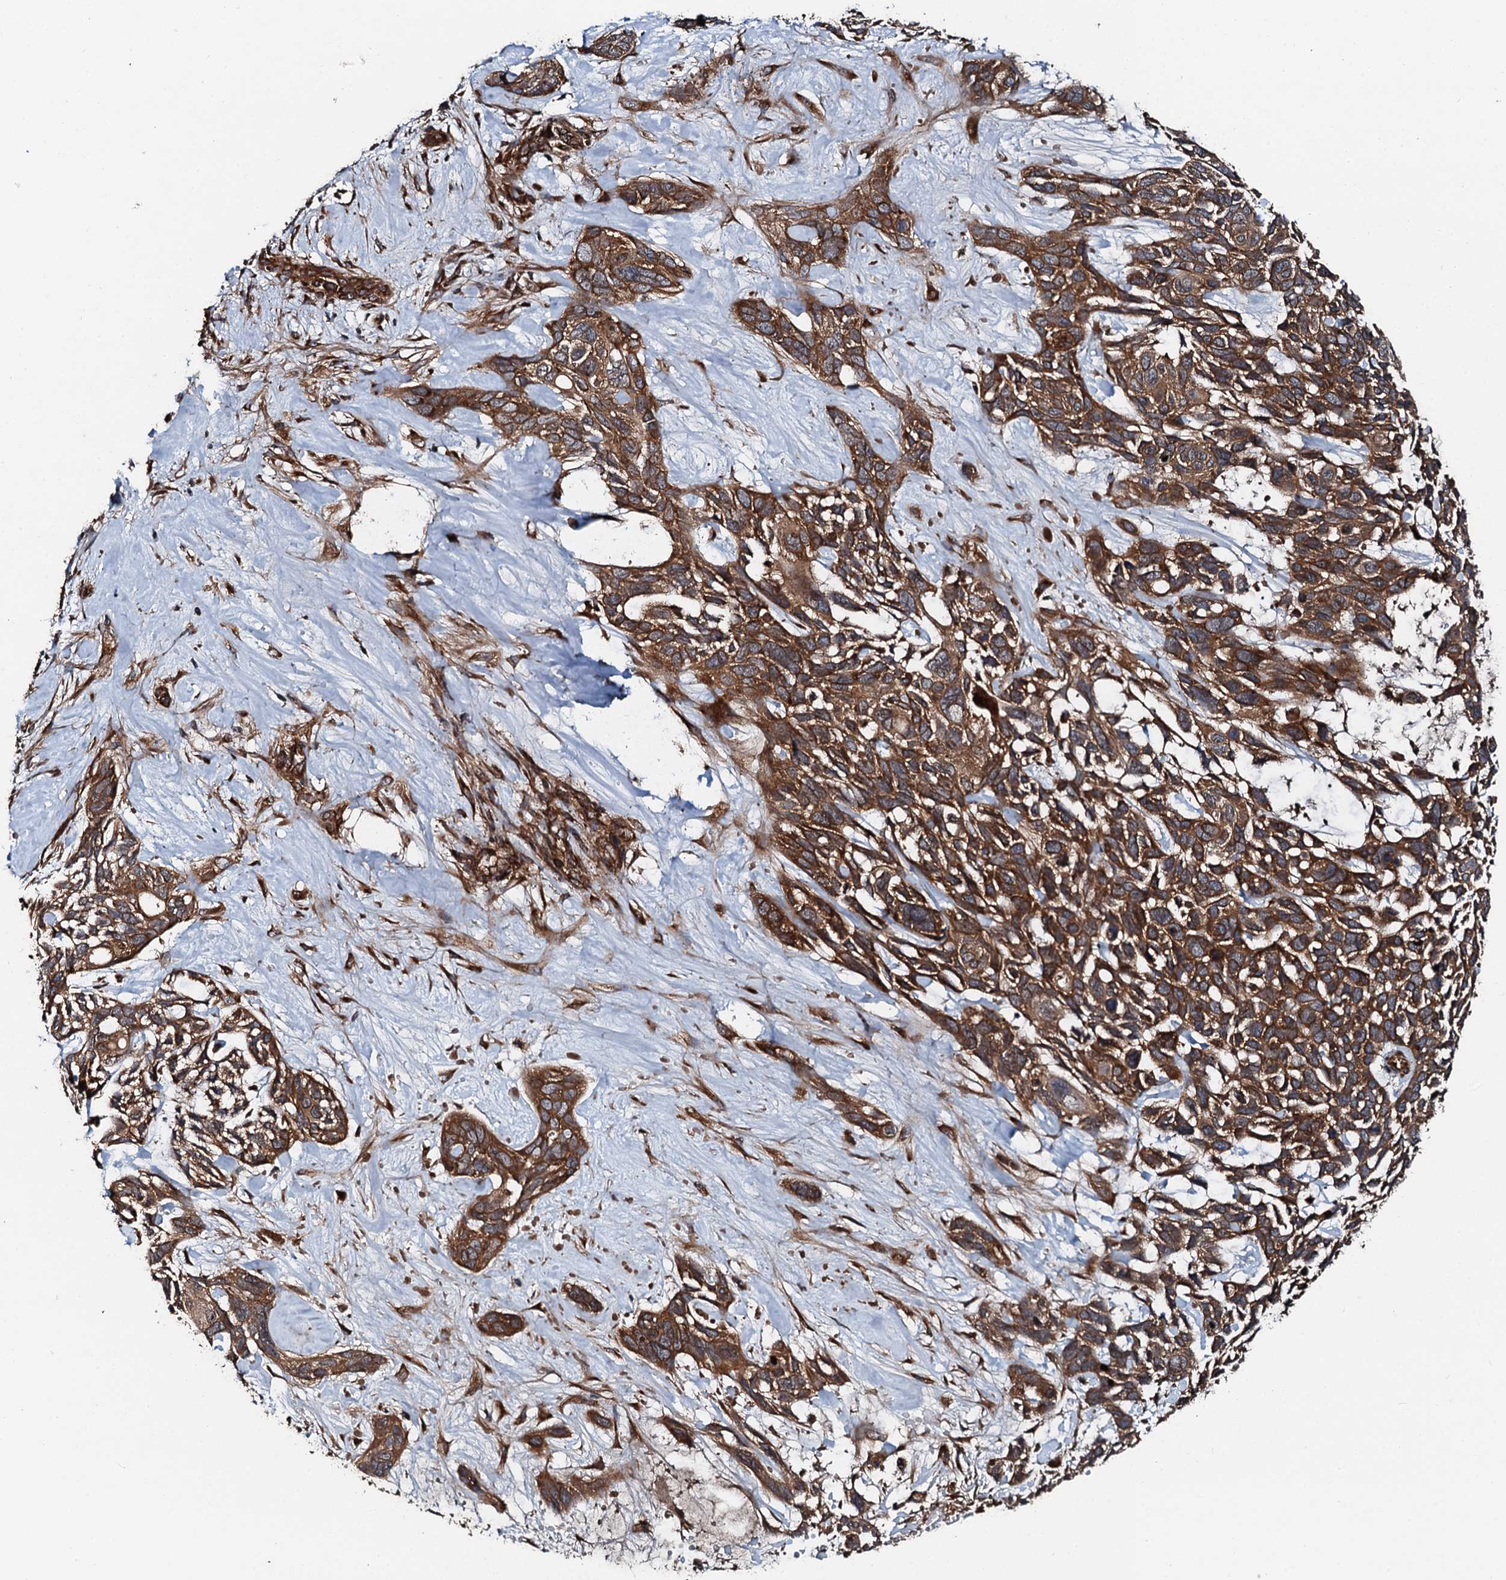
{"staining": {"intensity": "strong", "quantity": ">75%", "location": "cytoplasmic/membranous"}, "tissue": "skin cancer", "cell_type": "Tumor cells", "image_type": "cancer", "snomed": [{"axis": "morphology", "description": "Basal cell carcinoma"}, {"axis": "topography", "description": "Skin"}], "caption": "Immunohistochemical staining of skin cancer (basal cell carcinoma) exhibits high levels of strong cytoplasmic/membranous protein expression in about >75% of tumor cells.", "gene": "FLYWCH1", "patient": {"sex": "male", "age": 88}}